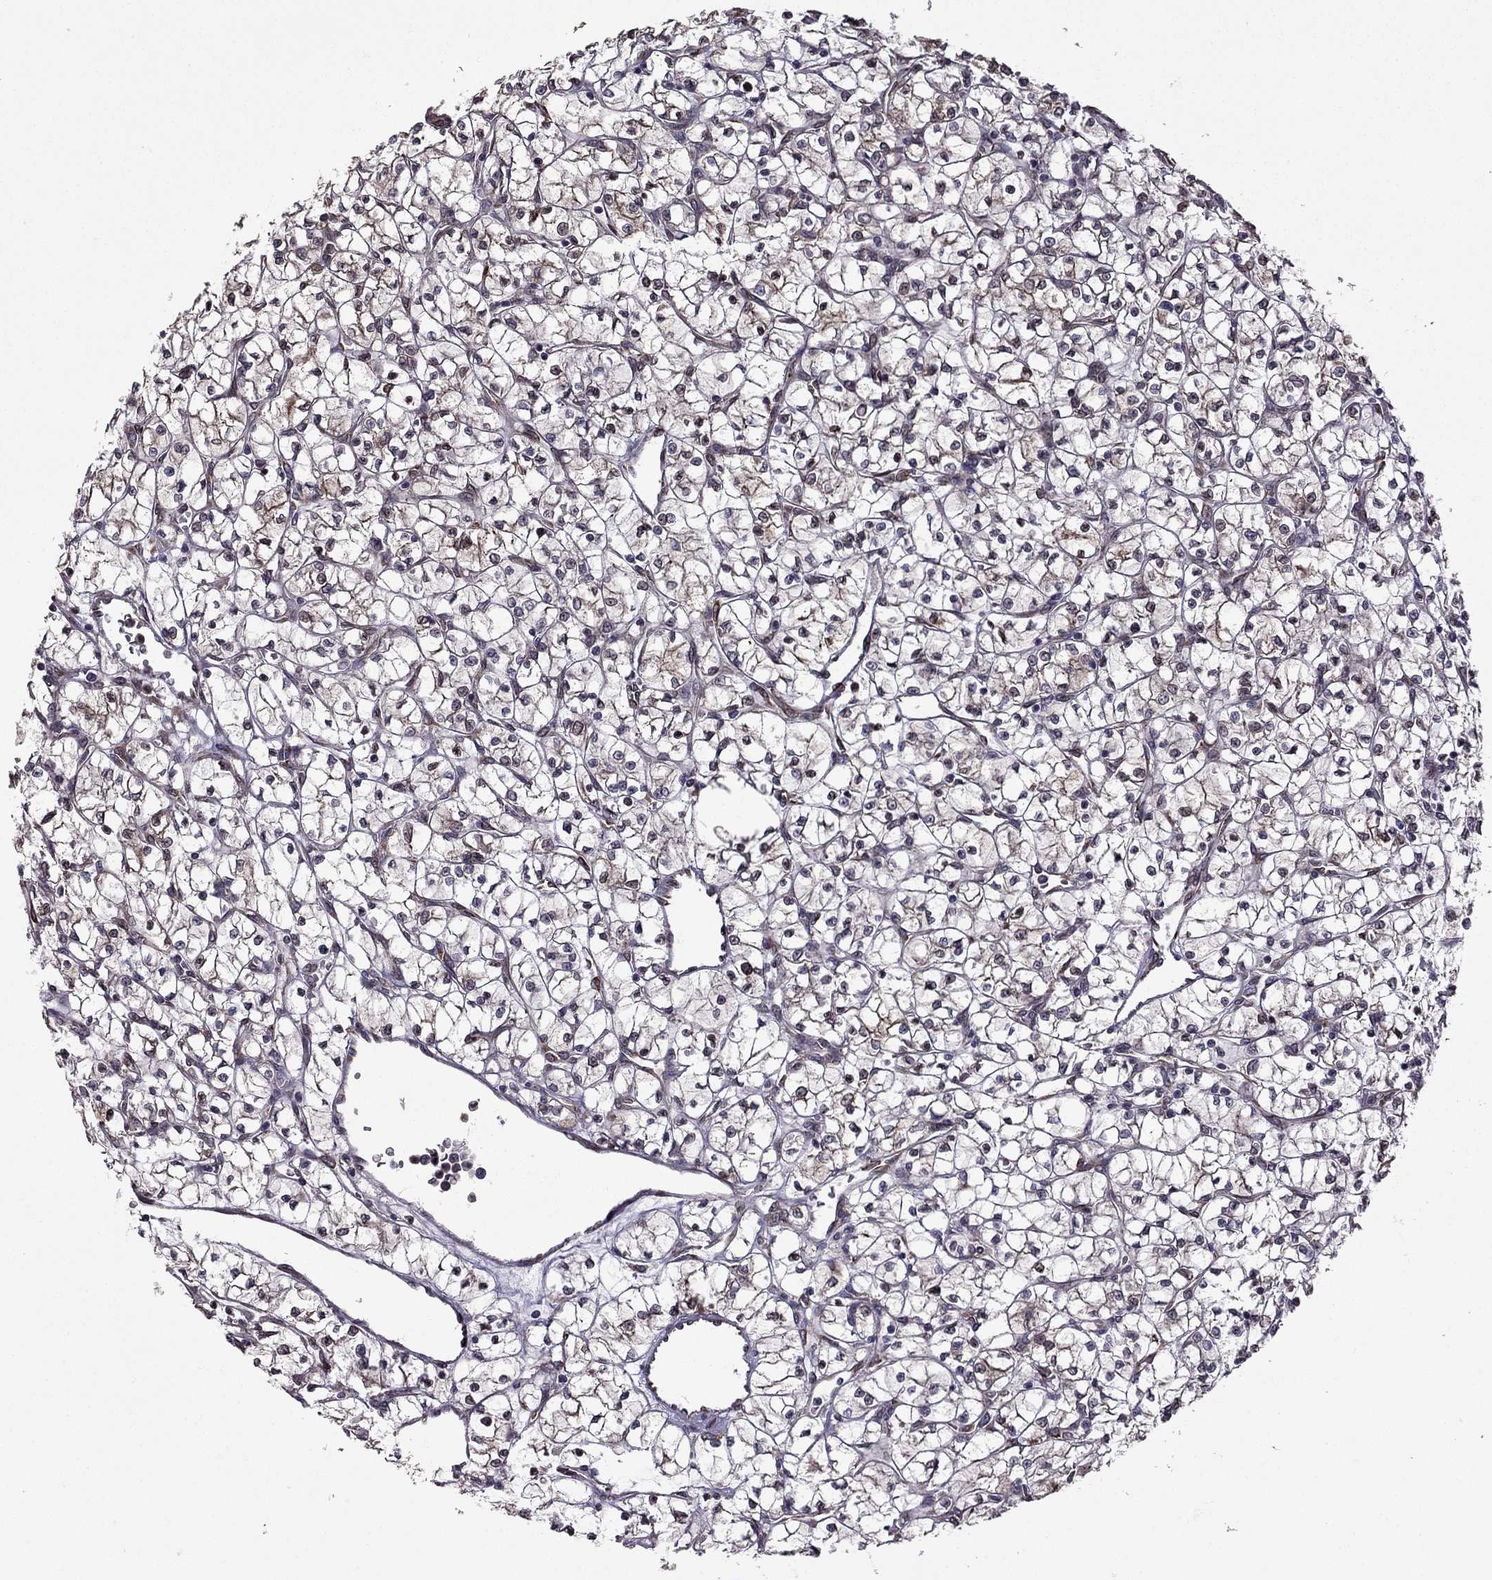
{"staining": {"intensity": "weak", "quantity": "<25%", "location": "cytoplasmic/membranous"}, "tissue": "renal cancer", "cell_type": "Tumor cells", "image_type": "cancer", "snomed": [{"axis": "morphology", "description": "Adenocarcinoma, NOS"}, {"axis": "topography", "description": "Kidney"}], "caption": "This image is of adenocarcinoma (renal) stained with immunohistochemistry (IHC) to label a protein in brown with the nuclei are counter-stained blue. There is no expression in tumor cells.", "gene": "IKBIP", "patient": {"sex": "female", "age": 64}}